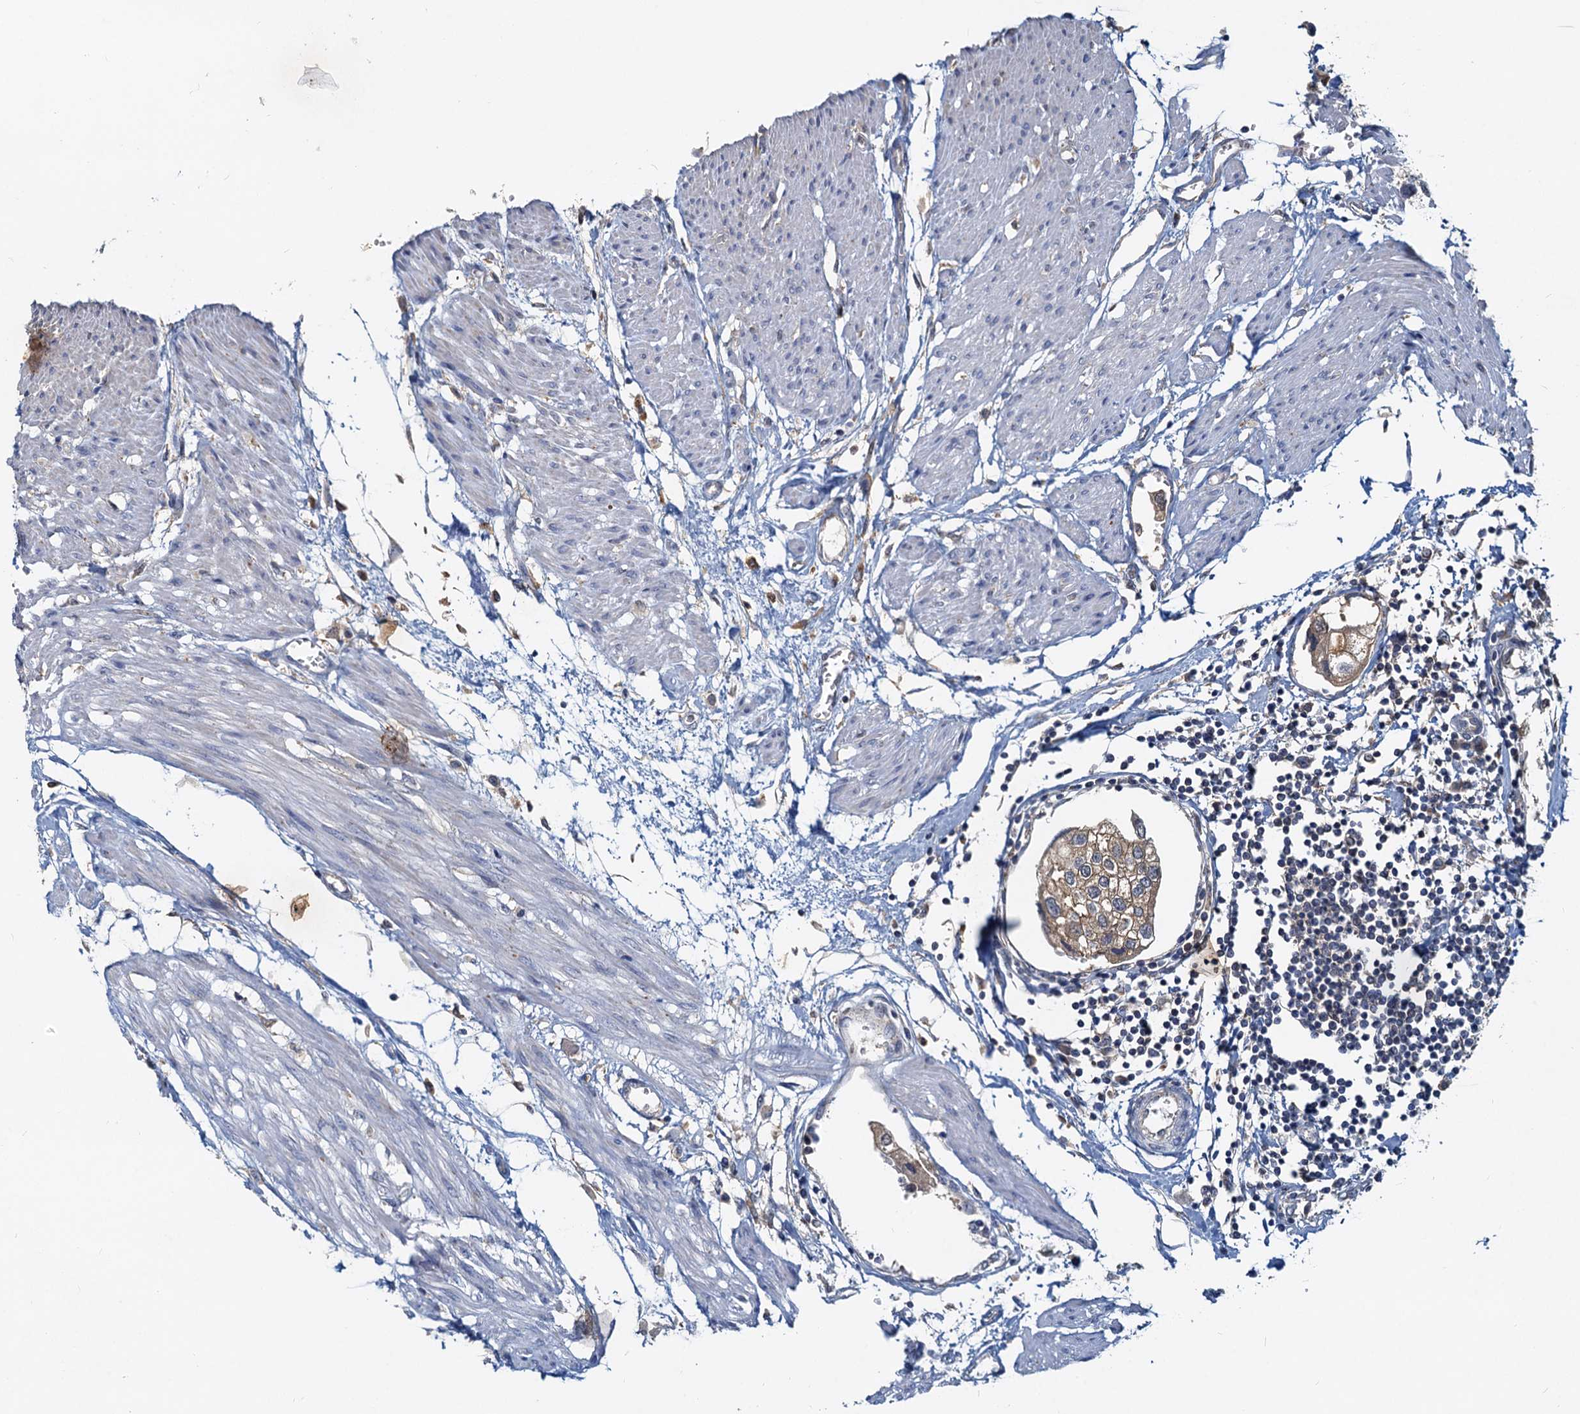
{"staining": {"intensity": "weak", "quantity": ">75%", "location": "cytoplasmic/membranous"}, "tissue": "urothelial cancer", "cell_type": "Tumor cells", "image_type": "cancer", "snomed": [{"axis": "morphology", "description": "Urothelial carcinoma, High grade"}, {"axis": "topography", "description": "Urinary bladder"}], "caption": "Tumor cells reveal low levels of weak cytoplasmic/membranous positivity in about >75% of cells in urothelial carcinoma (high-grade).", "gene": "TOLLIP", "patient": {"sex": "male", "age": 64}}